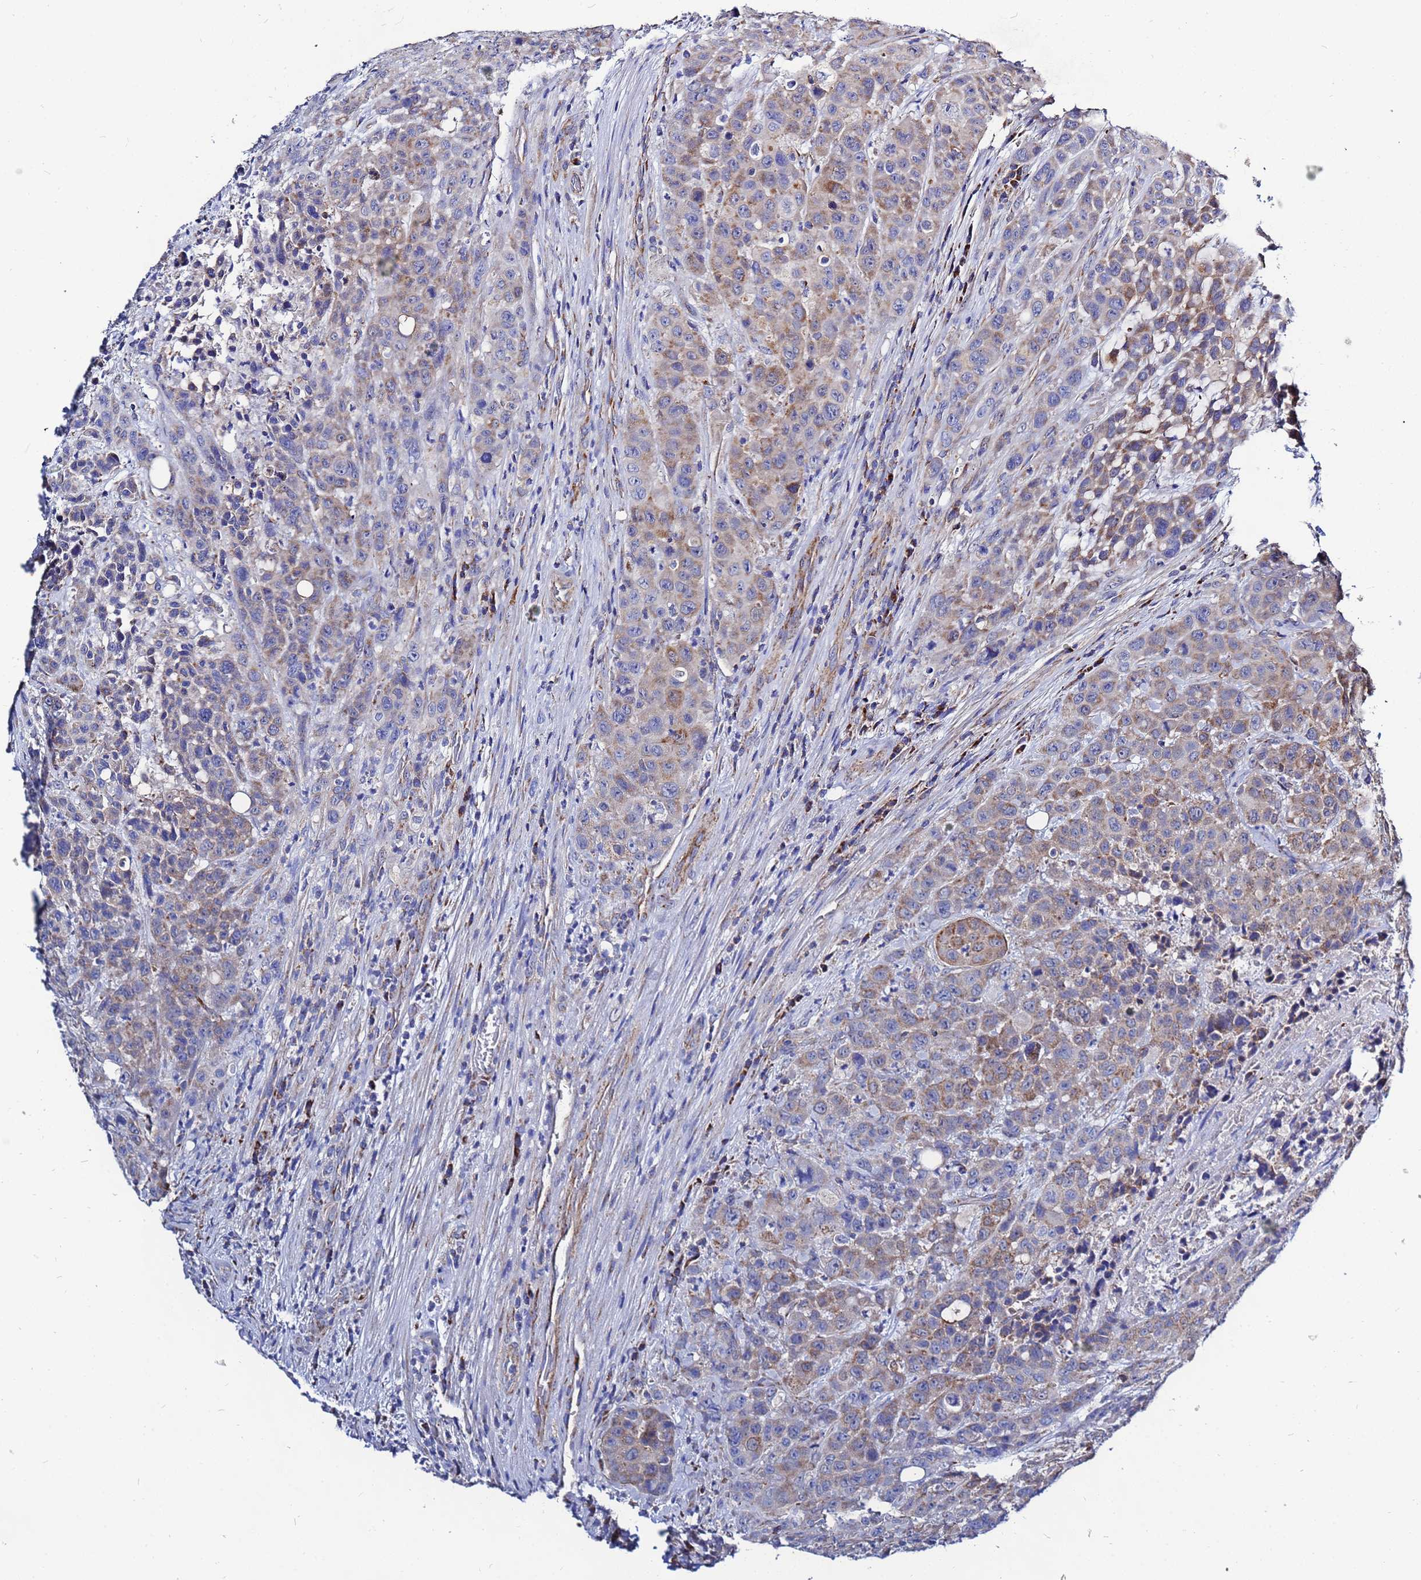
{"staining": {"intensity": "weak", "quantity": "25%-75%", "location": "cytoplasmic/membranous"}, "tissue": "colorectal cancer", "cell_type": "Tumor cells", "image_type": "cancer", "snomed": [{"axis": "morphology", "description": "Adenocarcinoma, NOS"}, {"axis": "topography", "description": "Colon"}], "caption": "IHC histopathology image of neoplastic tissue: human colorectal adenocarcinoma stained using IHC shows low levels of weak protein expression localized specifically in the cytoplasmic/membranous of tumor cells, appearing as a cytoplasmic/membranous brown color.", "gene": "FAHD2A", "patient": {"sex": "male", "age": 62}}